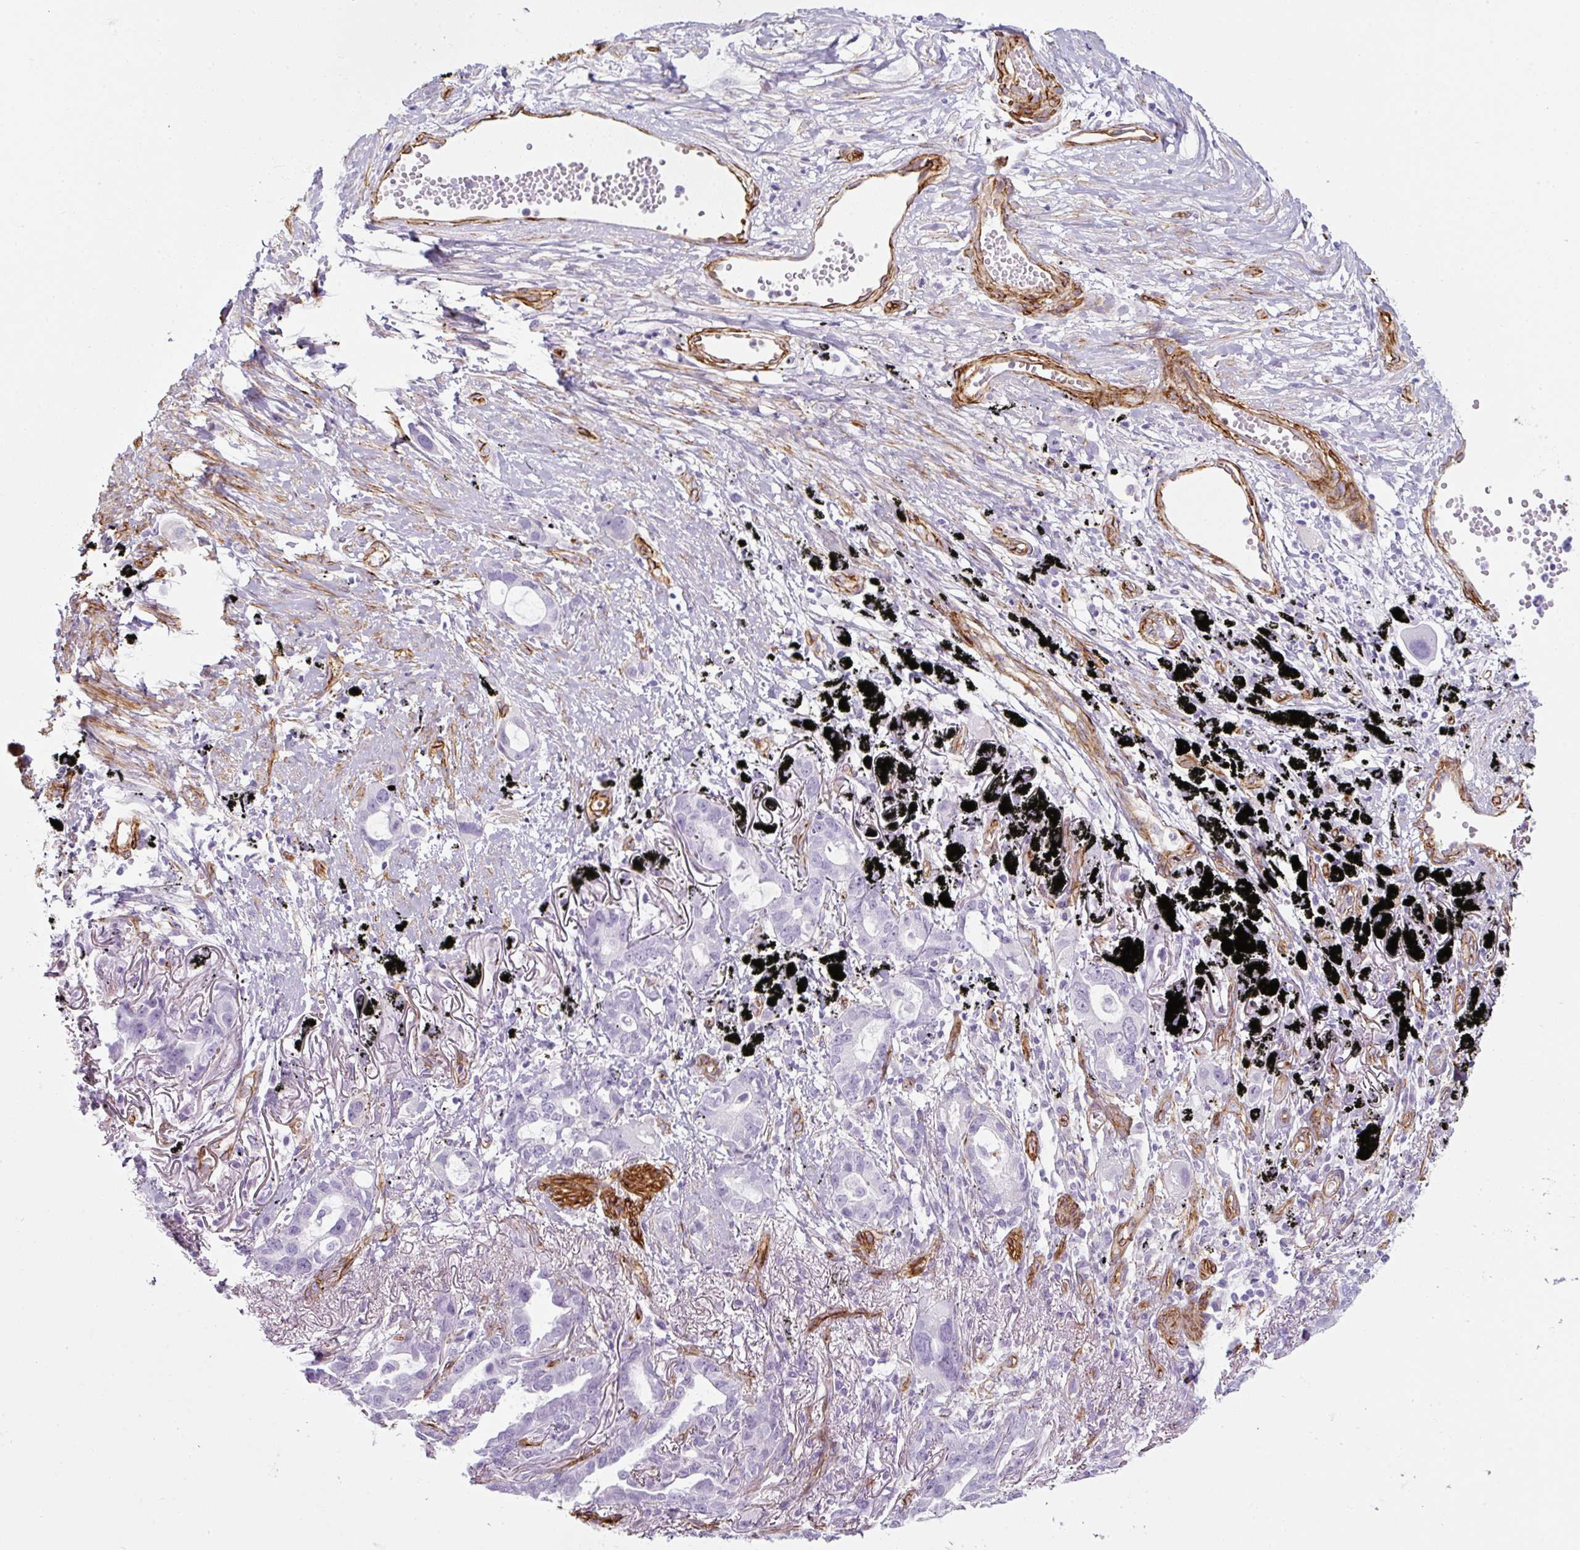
{"staining": {"intensity": "negative", "quantity": "none", "location": "none"}, "tissue": "lung cancer", "cell_type": "Tumor cells", "image_type": "cancer", "snomed": [{"axis": "morphology", "description": "Adenocarcinoma, NOS"}, {"axis": "topography", "description": "Lung"}], "caption": "Human lung cancer (adenocarcinoma) stained for a protein using IHC exhibits no positivity in tumor cells.", "gene": "CAVIN3", "patient": {"sex": "male", "age": 67}}